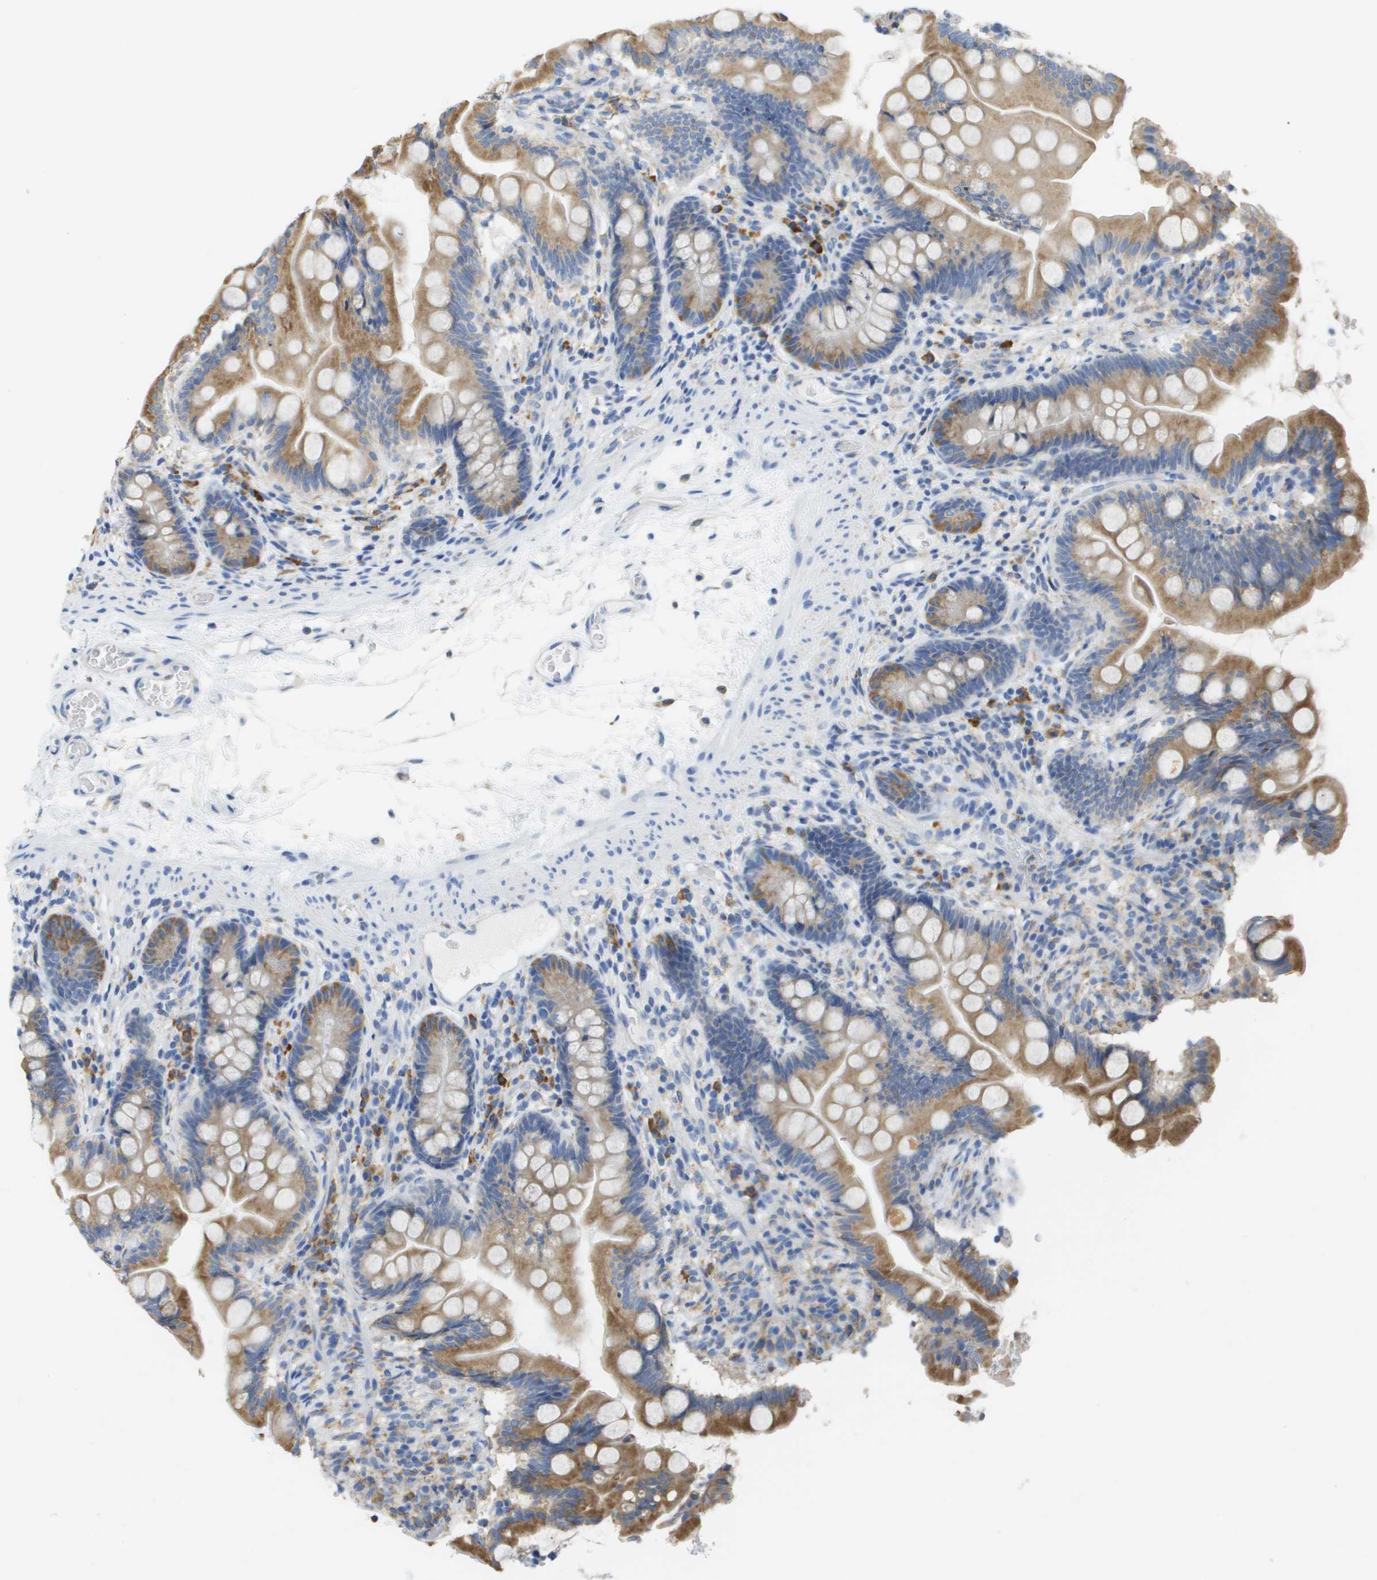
{"staining": {"intensity": "moderate", "quantity": ">75%", "location": "cytoplasmic/membranous"}, "tissue": "small intestine", "cell_type": "Glandular cells", "image_type": "normal", "snomed": [{"axis": "morphology", "description": "Normal tissue, NOS"}, {"axis": "topography", "description": "Small intestine"}], "caption": "Brown immunohistochemical staining in normal small intestine demonstrates moderate cytoplasmic/membranous positivity in approximately >75% of glandular cells. (IHC, brightfield microscopy, high magnification).", "gene": "SDR42E1", "patient": {"sex": "female", "age": 56}}